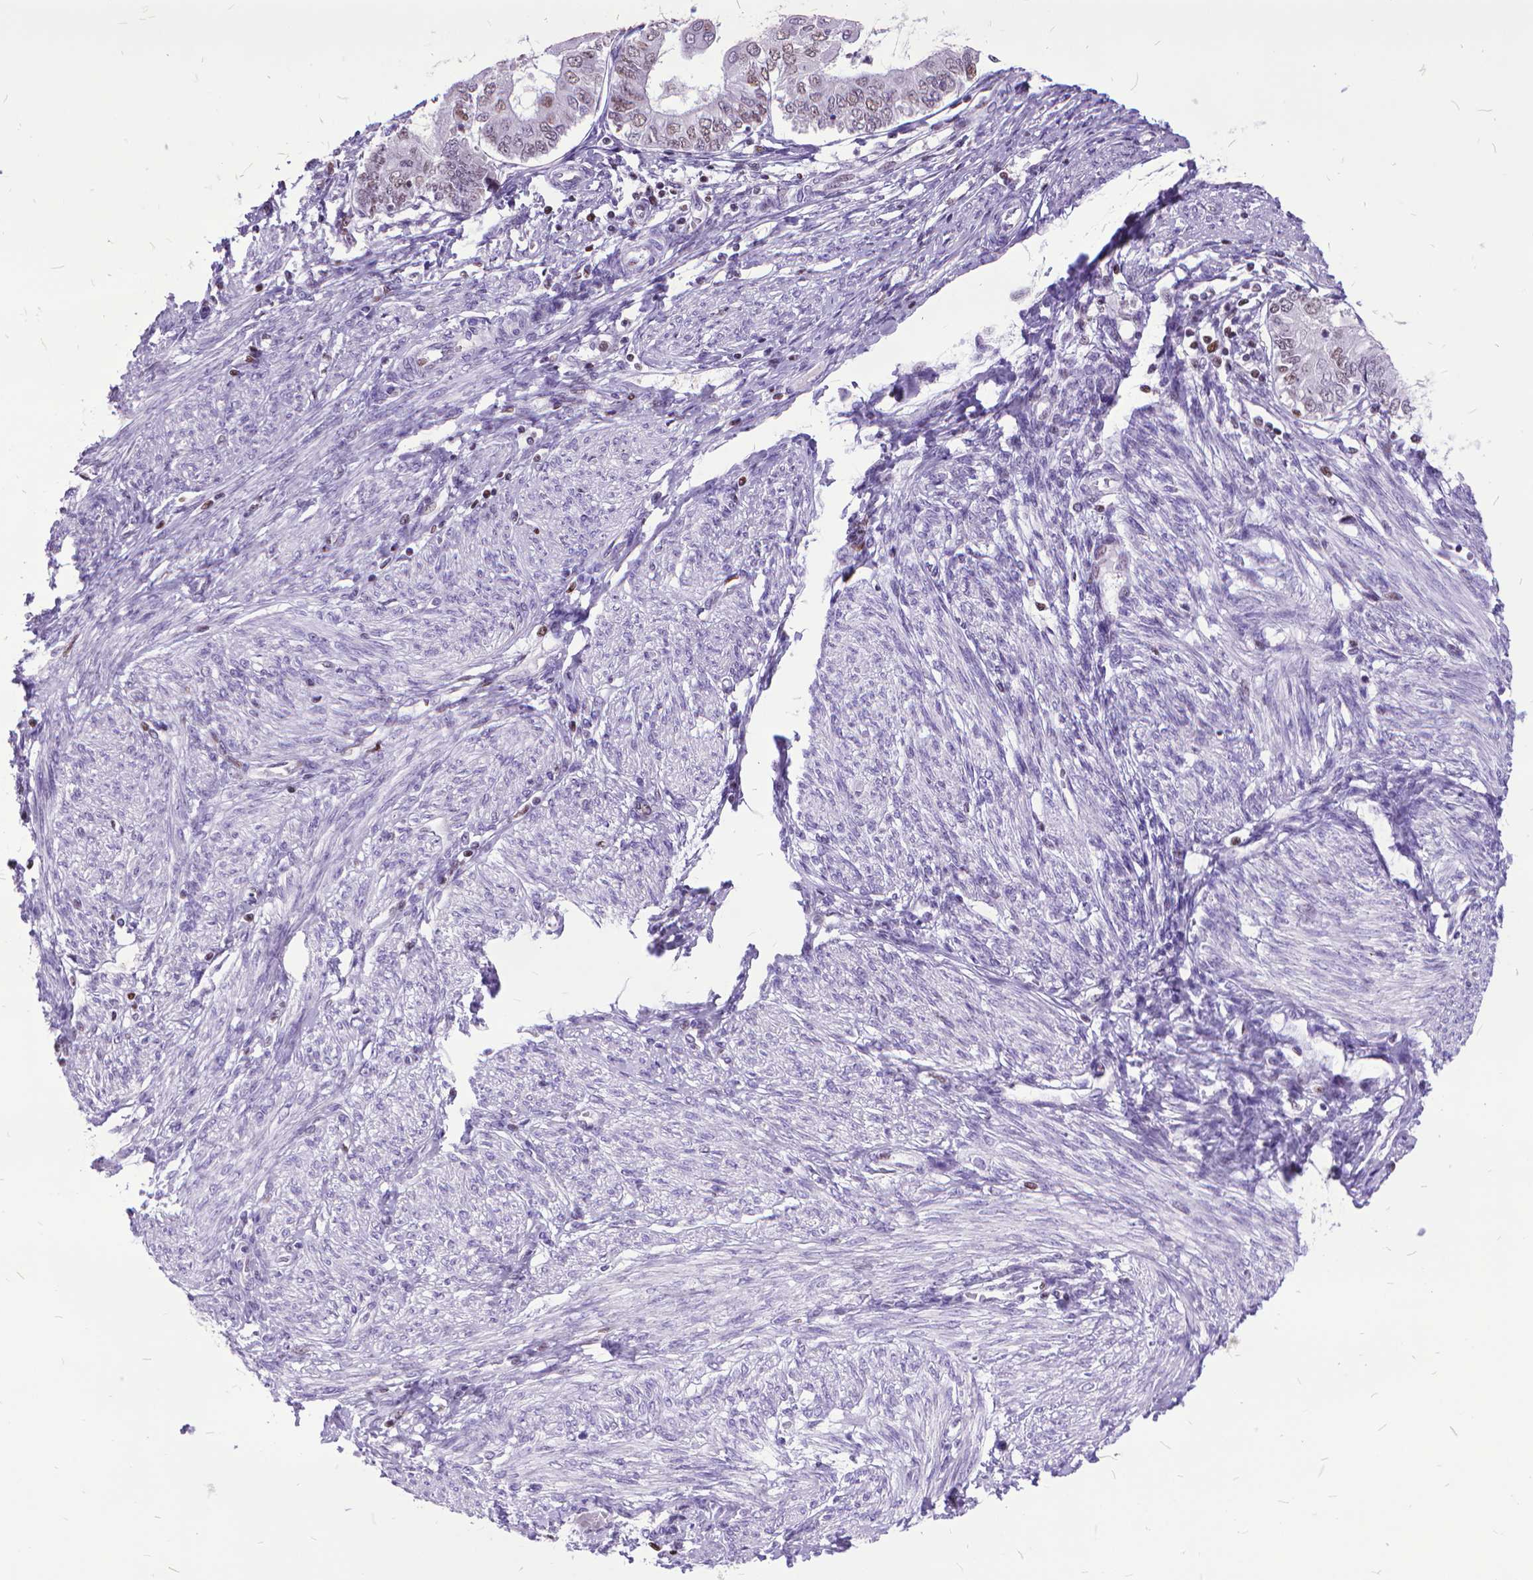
{"staining": {"intensity": "negative", "quantity": "none", "location": "none"}, "tissue": "endometrial cancer", "cell_type": "Tumor cells", "image_type": "cancer", "snomed": [{"axis": "morphology", "description": "Adenocarcinoma, NOS"}, {"axis": "topography", "description": "Endometrium"}], "caption": "The IHC image has no significant positivity in tumor cells of endometrial adenocarcinoma tissue.", "gene": "POLE4", "patient": {"sex": "female", "age": 68}}